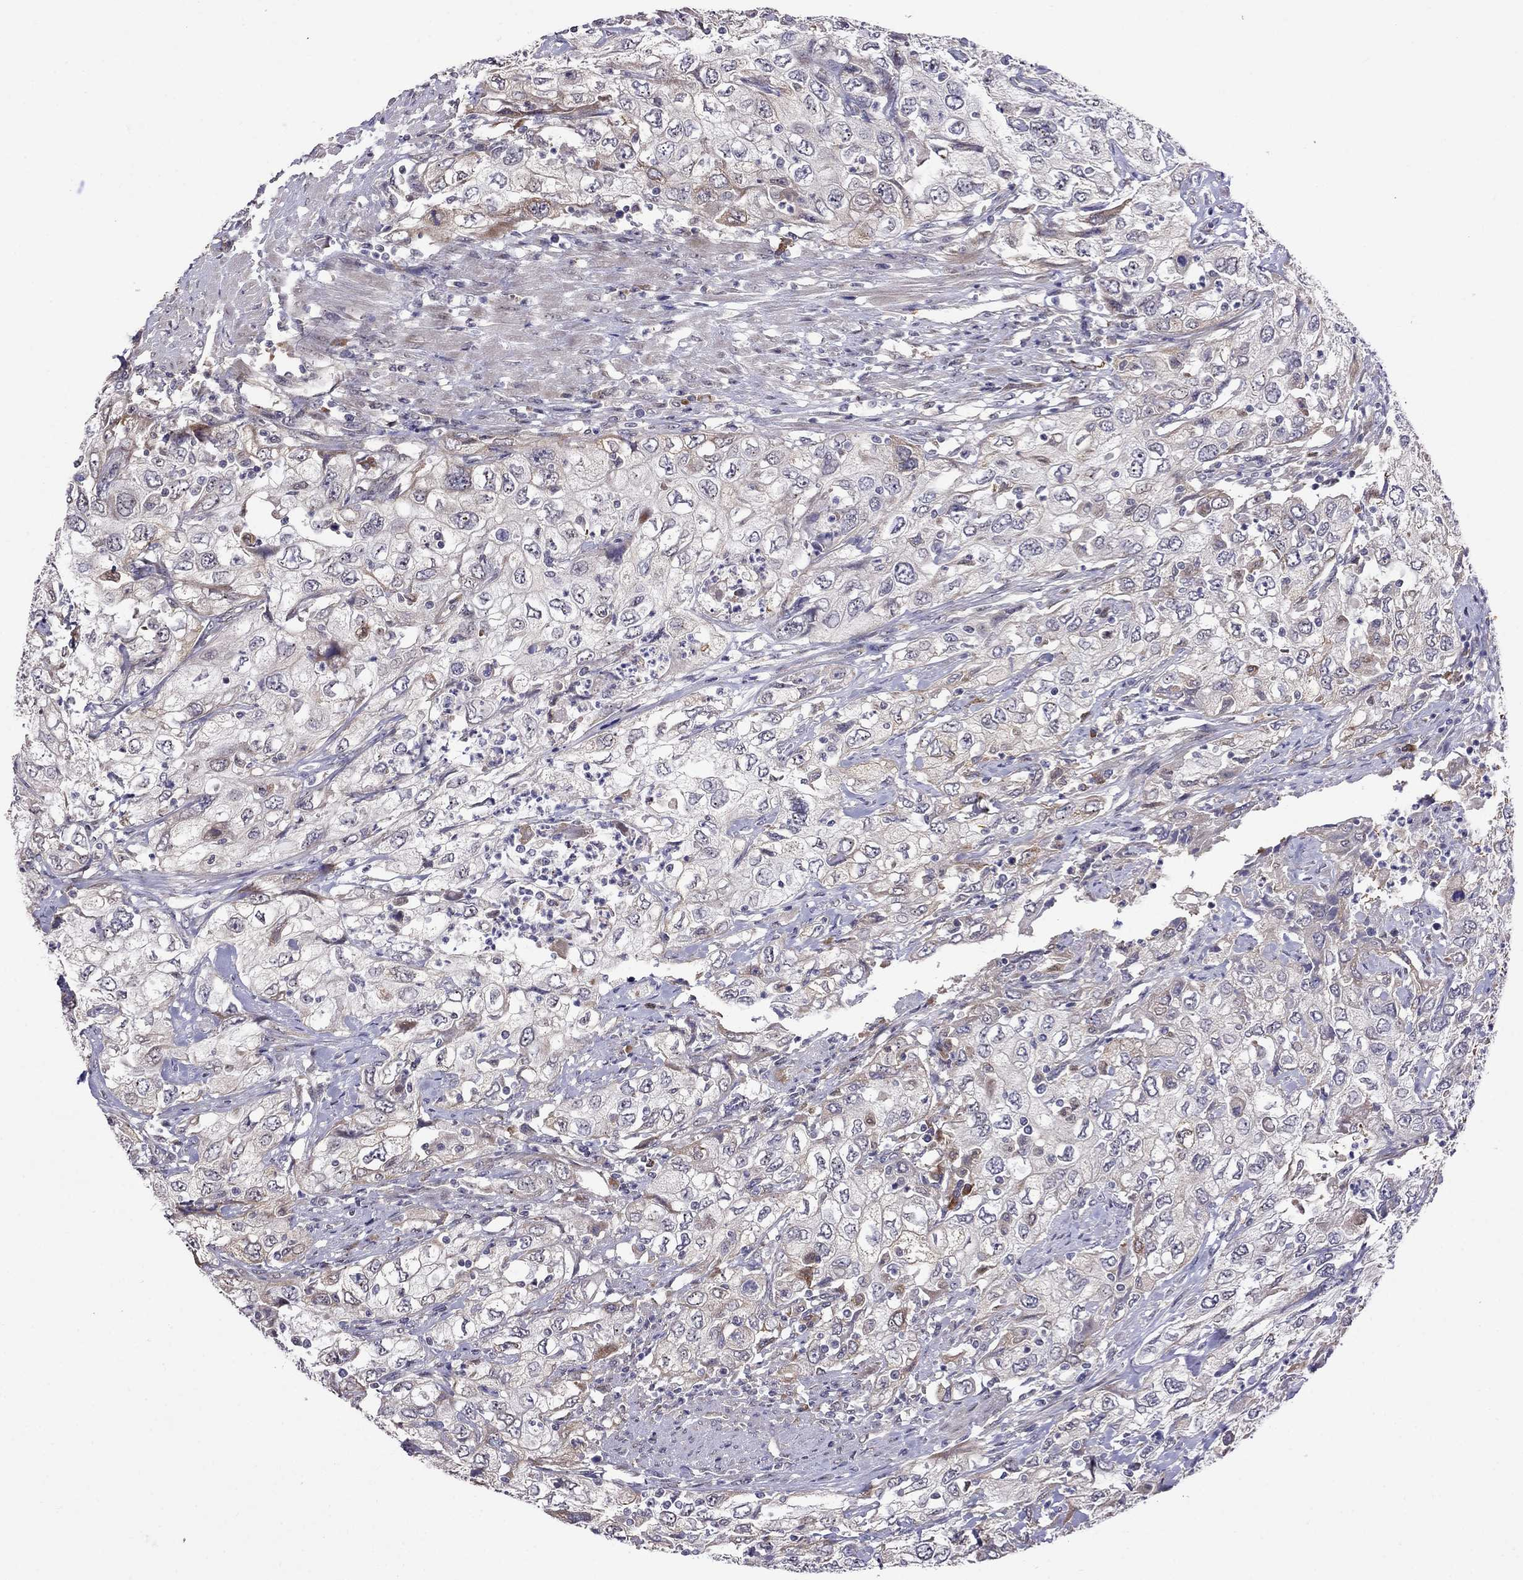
{"staining": {"intensity": "moderate", "quantity": "<25%", "location": "cytoplasmic/membranous"}, "tissue": "urothelial cancer", "cell_type": "Tumor cells", "image_type": "cancer", "snomed": [{"axis": "morphology", "description": "Urothelial carcinoma, High grade"}, {"axis": "topography", "description": "Urinary bladder"}], "caption": "Immunohistochemistry (IHC) of high-grade urothelial carcinoma reveals low levels of moderate cytoplasmic/membranous positivity in about <25% of tumor cells.", "gene": "ADAM28", "patient": {"sex": "male", "age": 76}}